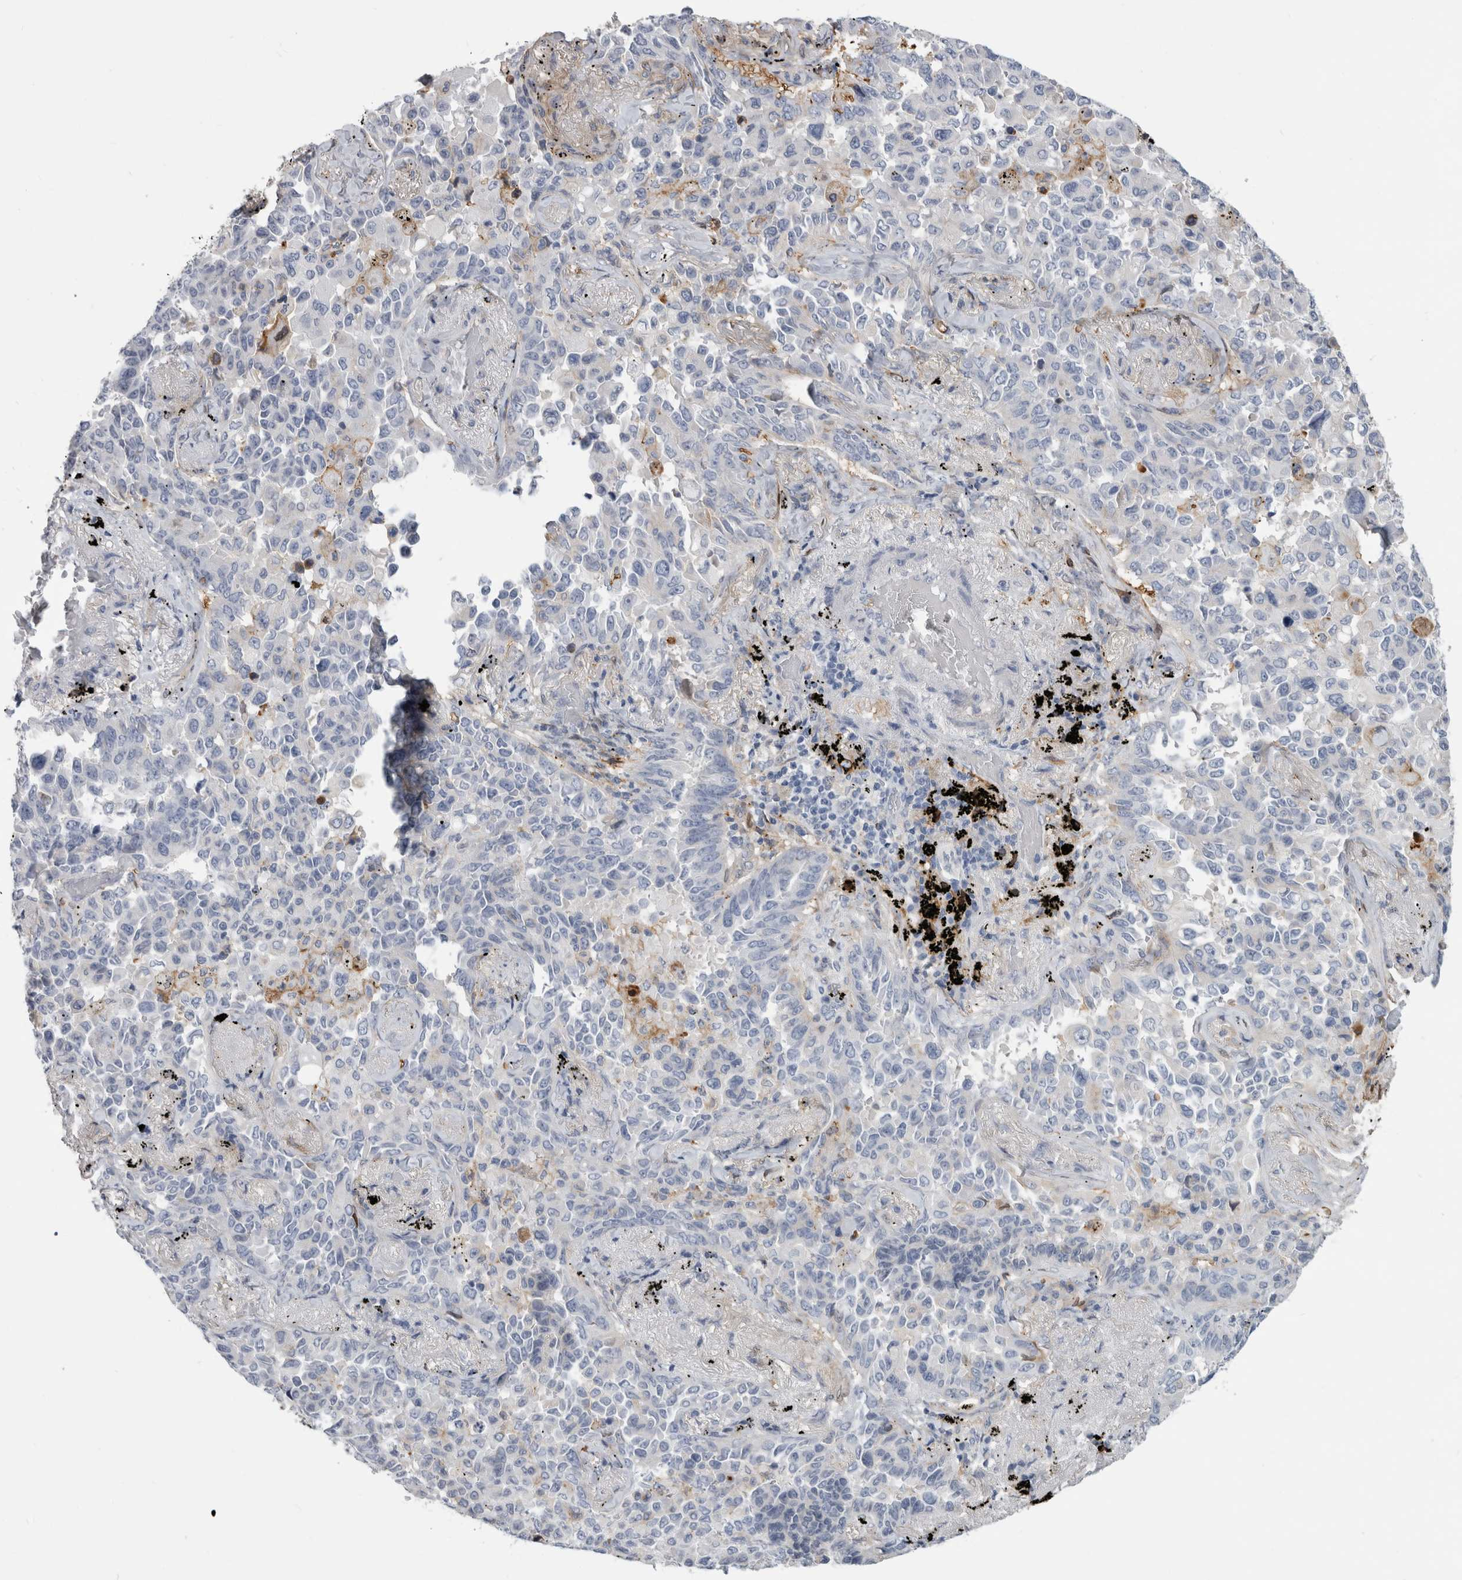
{"staining": {"intensity": "negative", "quantity": "none", "location": "none"}, "tissue": "lung cancer", "cell_type": "Tumor cells", "image_type": "cancer", "snomed": [{"axis": "morphology", "description": "Adenocarcinoma, NOS"}, {"axis": "topography", "description": "Lung"}], "caption": "Histopathology image shows no significant protein staining in tumor cells of adenocarcinoma (lung).", "gene": "DNAJC24", "patient": {"sex": "female", "age": 67}}